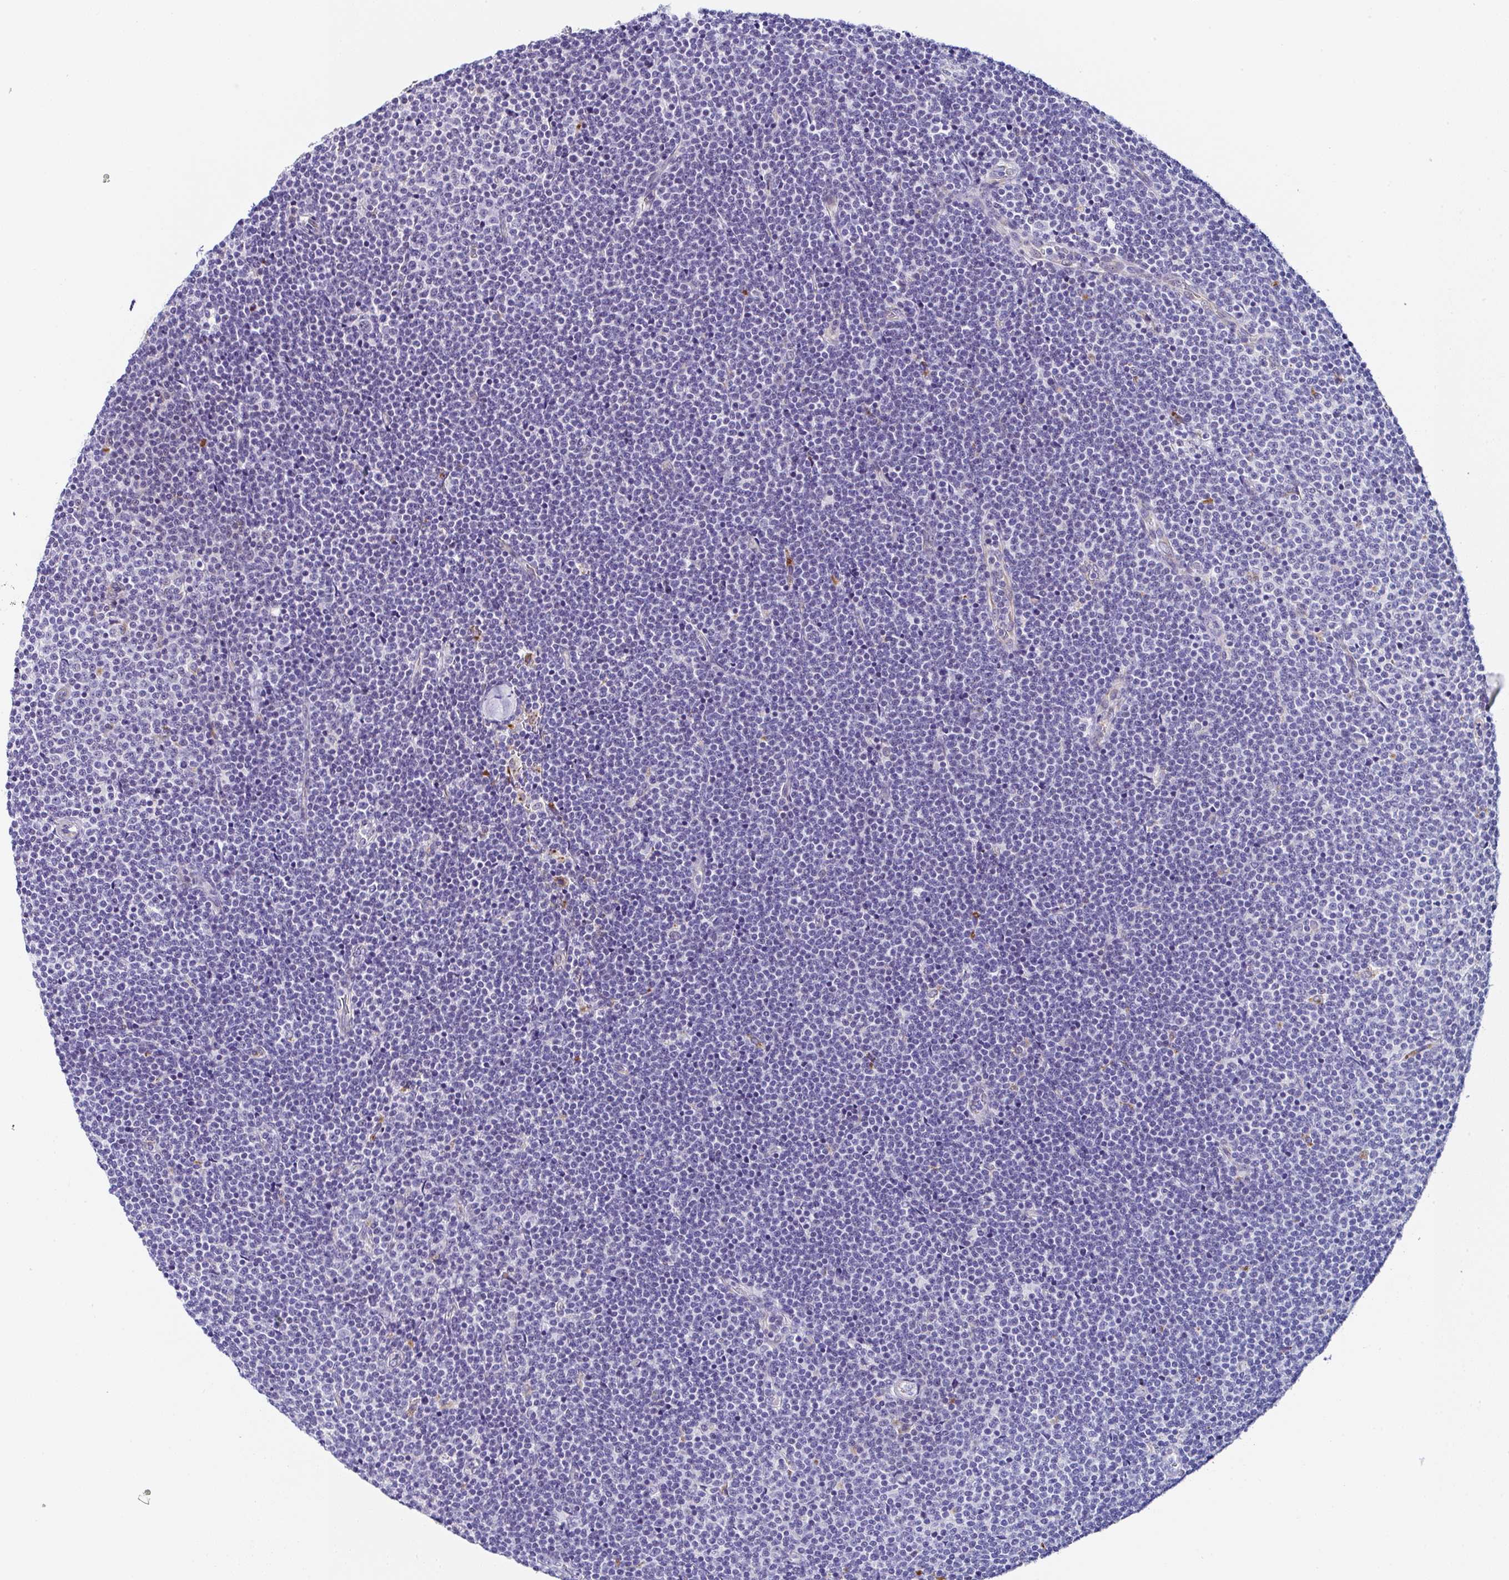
{"staining": {"intensity": "negative", "quantity": "none", "location": "none"}, "tissue": "lymphoma", "cell_type": "Tumor cells", "image_type": "cancer", "snomed": [{"axis": "morphology", "description": "Malignant lymphoma, non-Hodgkin's type, Low grade"}, {"axis": "topography", "description": "Lymph node"}], "caption": "This image is of low-grade malignant lymphoma, non-Hodgkin's type stained with IHC to label a protein in brown with the nuclei are counter-stained blue. There is no positivity in tumor cells. (Stains: DAB (3,3'-diaminobenzidine) immunohistochemistry with hematoxylin counter stain, Microscopy: brightfield microscopy at high magnification).", "gene": "TMPRSS11E", "patient": {"sex": "male", "age": 48}}